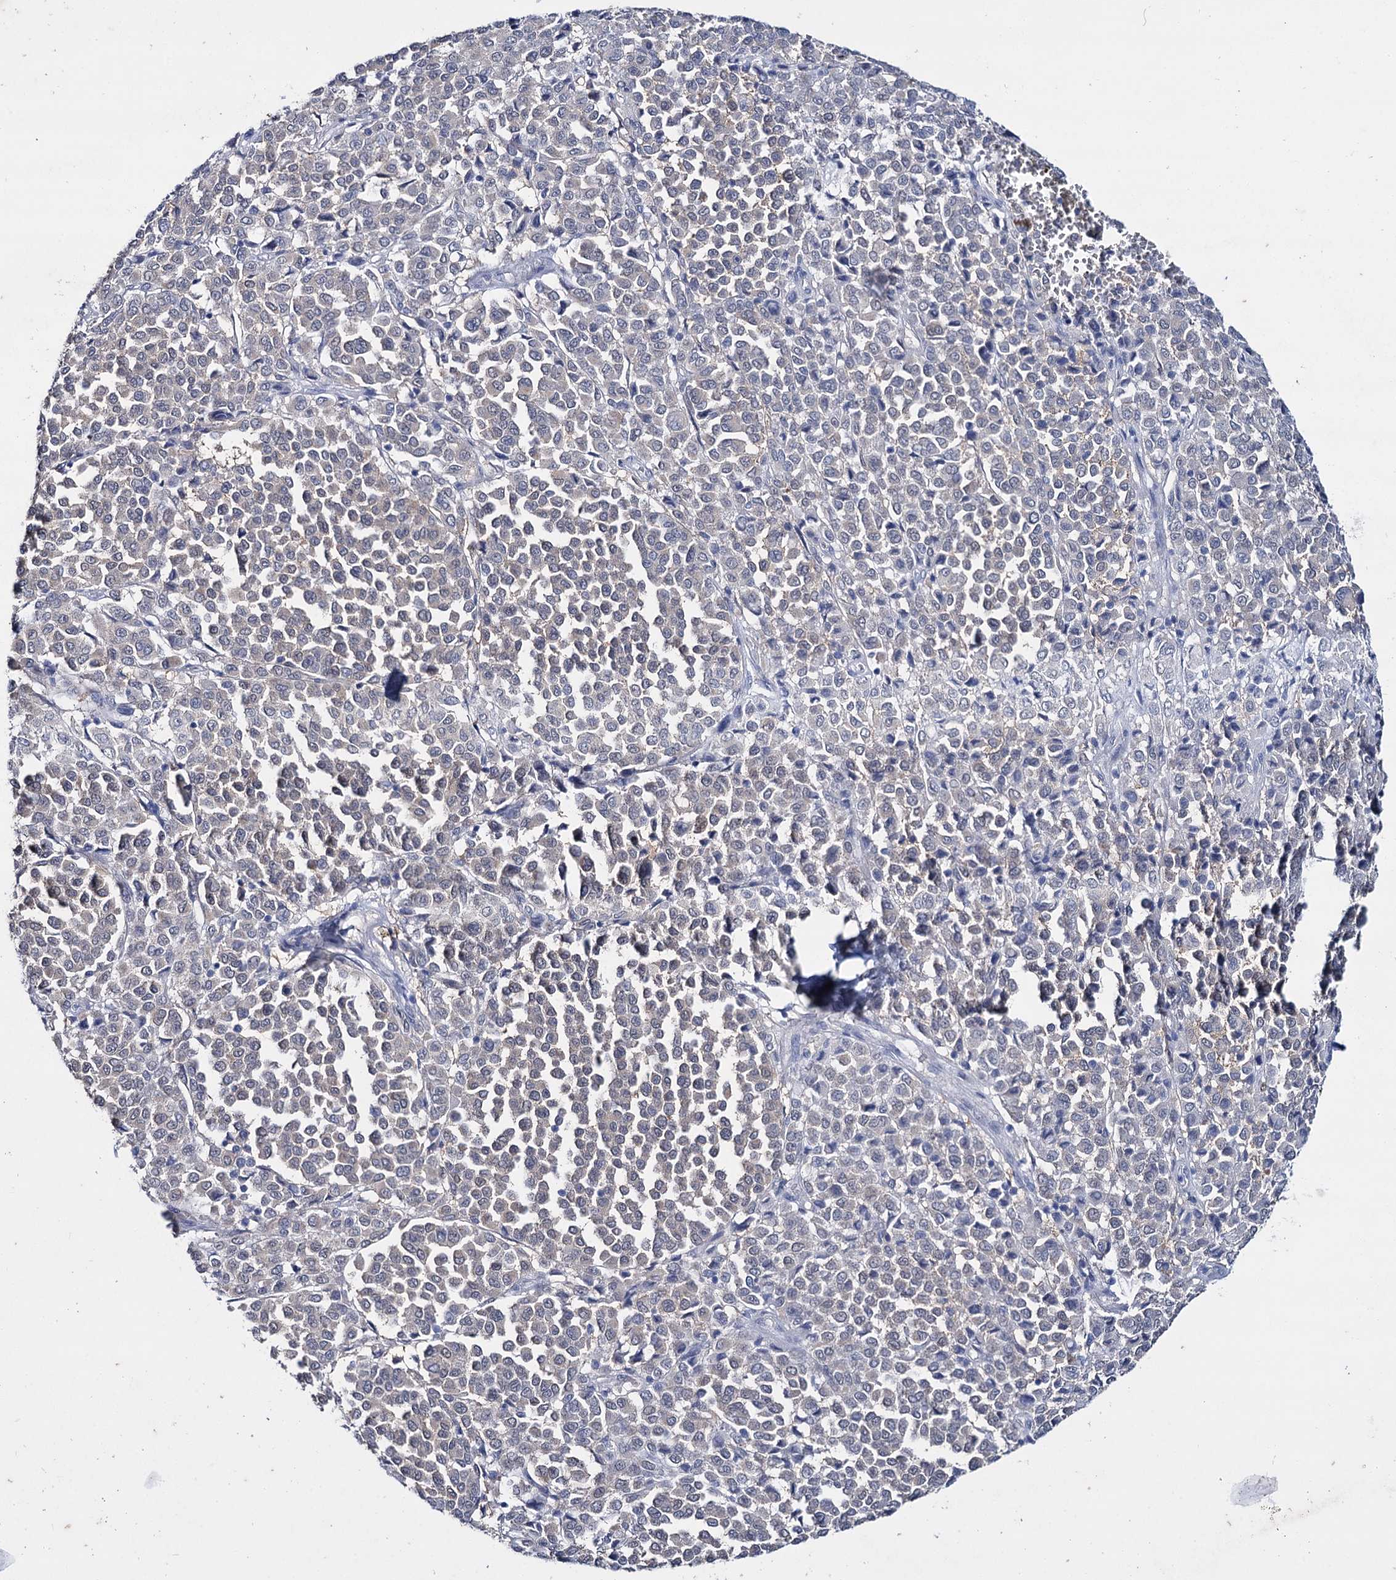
{"staining": {"intensity": "negative", "quantity": "none", "location": "none"}, "tissue": "melanoma", "cell_type": "Tumor cells", "image_type": "cancer", "snomed": [{"axis": "morphology", "description": "Malignant melanoma, Metastatic site"}, {"axis": "topography", "description": "Pancreas"}], "caption": "Tumor cells show no significant protein expression in melanoma.", "gene": "LYZL4", "patient": {"sex": "female", "age": 30}}